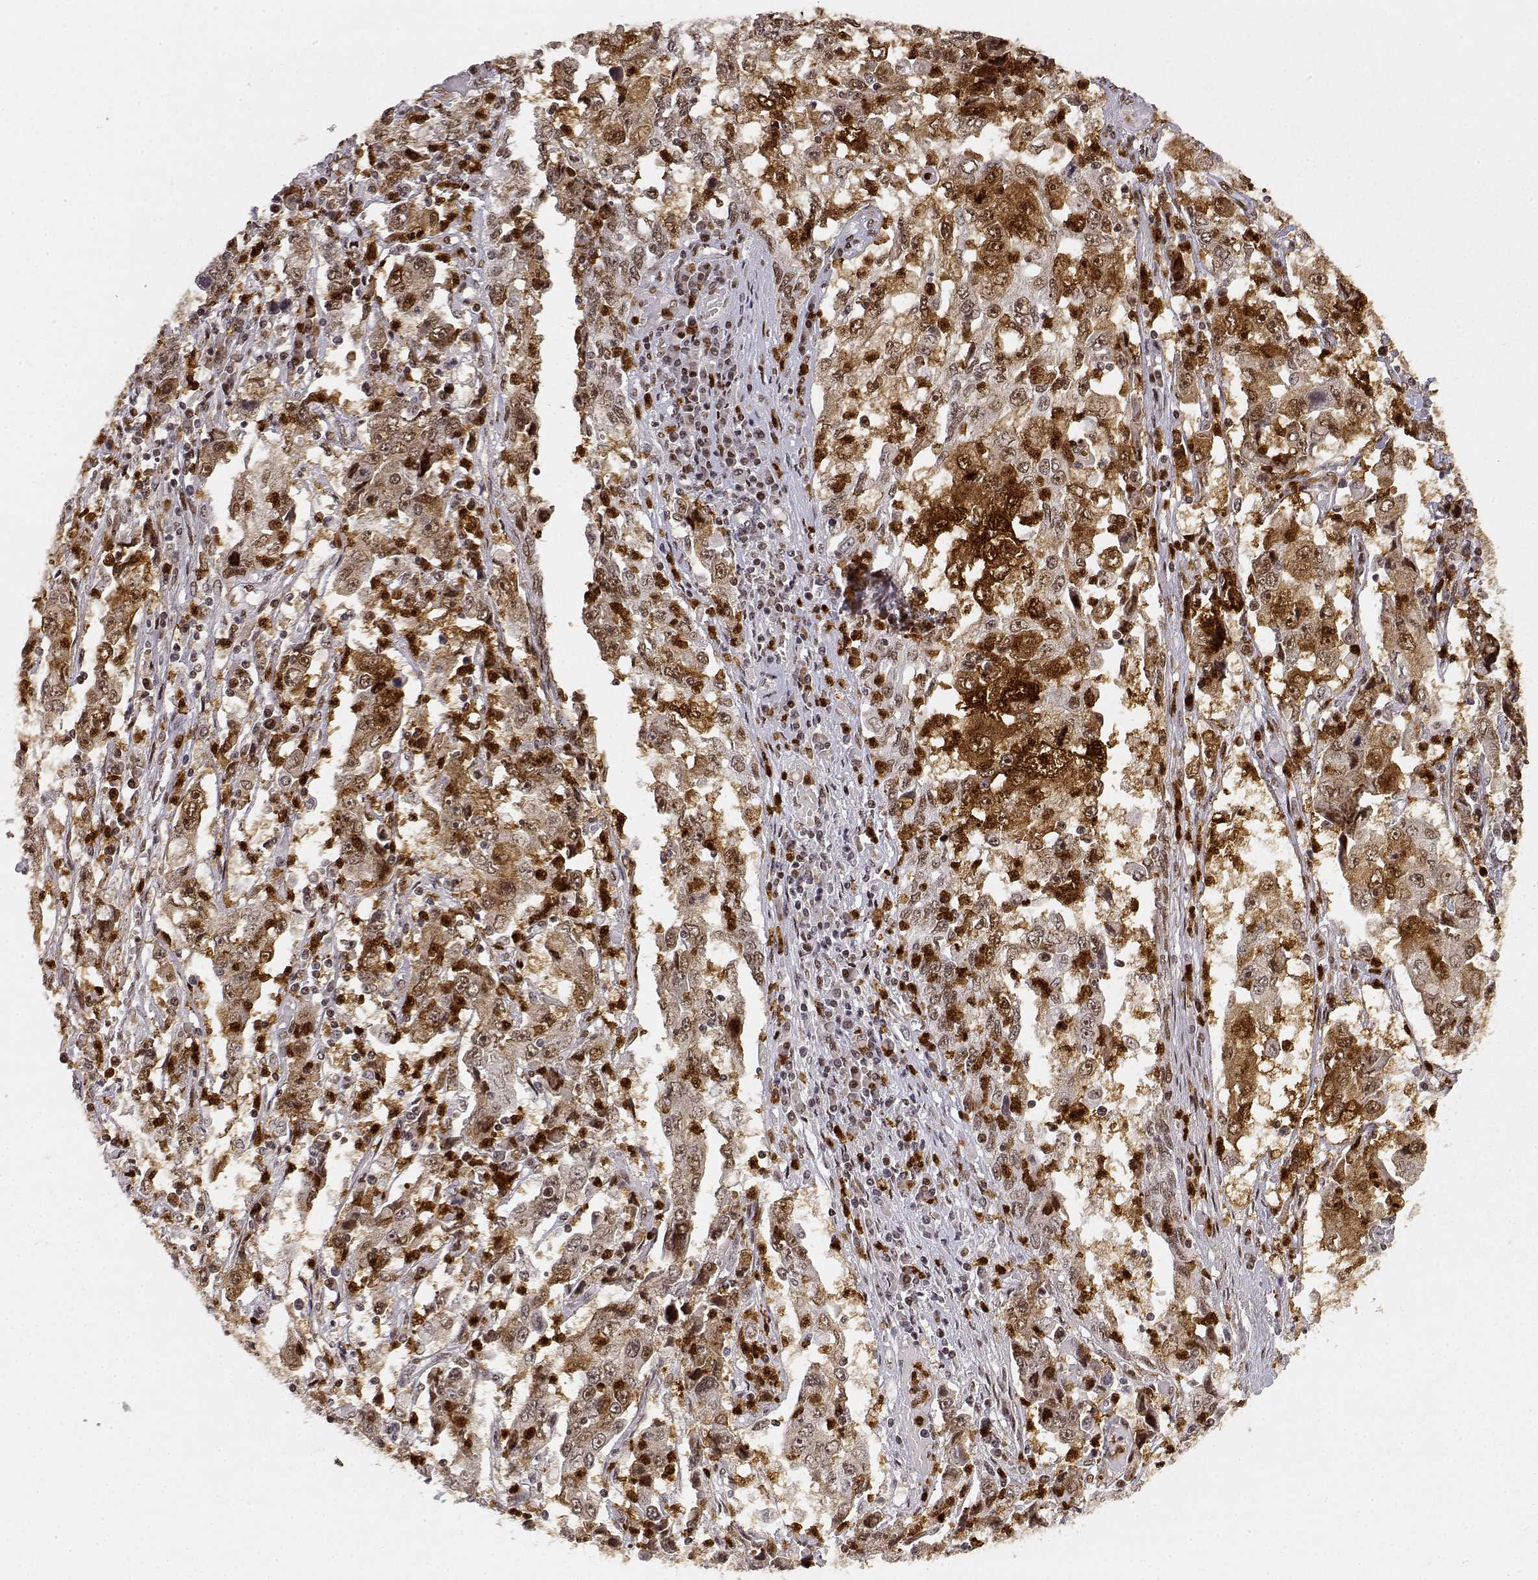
{"staining": {"intensity": "strong", "quantity": "<25%", "location": "nuclear"}, "tissue": "cervical cancer", "cell_type": "Tumor cells", "image_type": "cancer", "snomed": [{"axis": "morphology", "description": "Squamous cell carcinoma, NOS"}, {"axis": "topography", "description": "Cervix"}], "caption": "This micrograph reveals IHC staining of human cervical cancer (squamous cell carcinoma), with medium strong nuclear staining in about <25% of tumor cells.", "gene": "RSF1", "patient": {"sex": "female", "age": 36}}